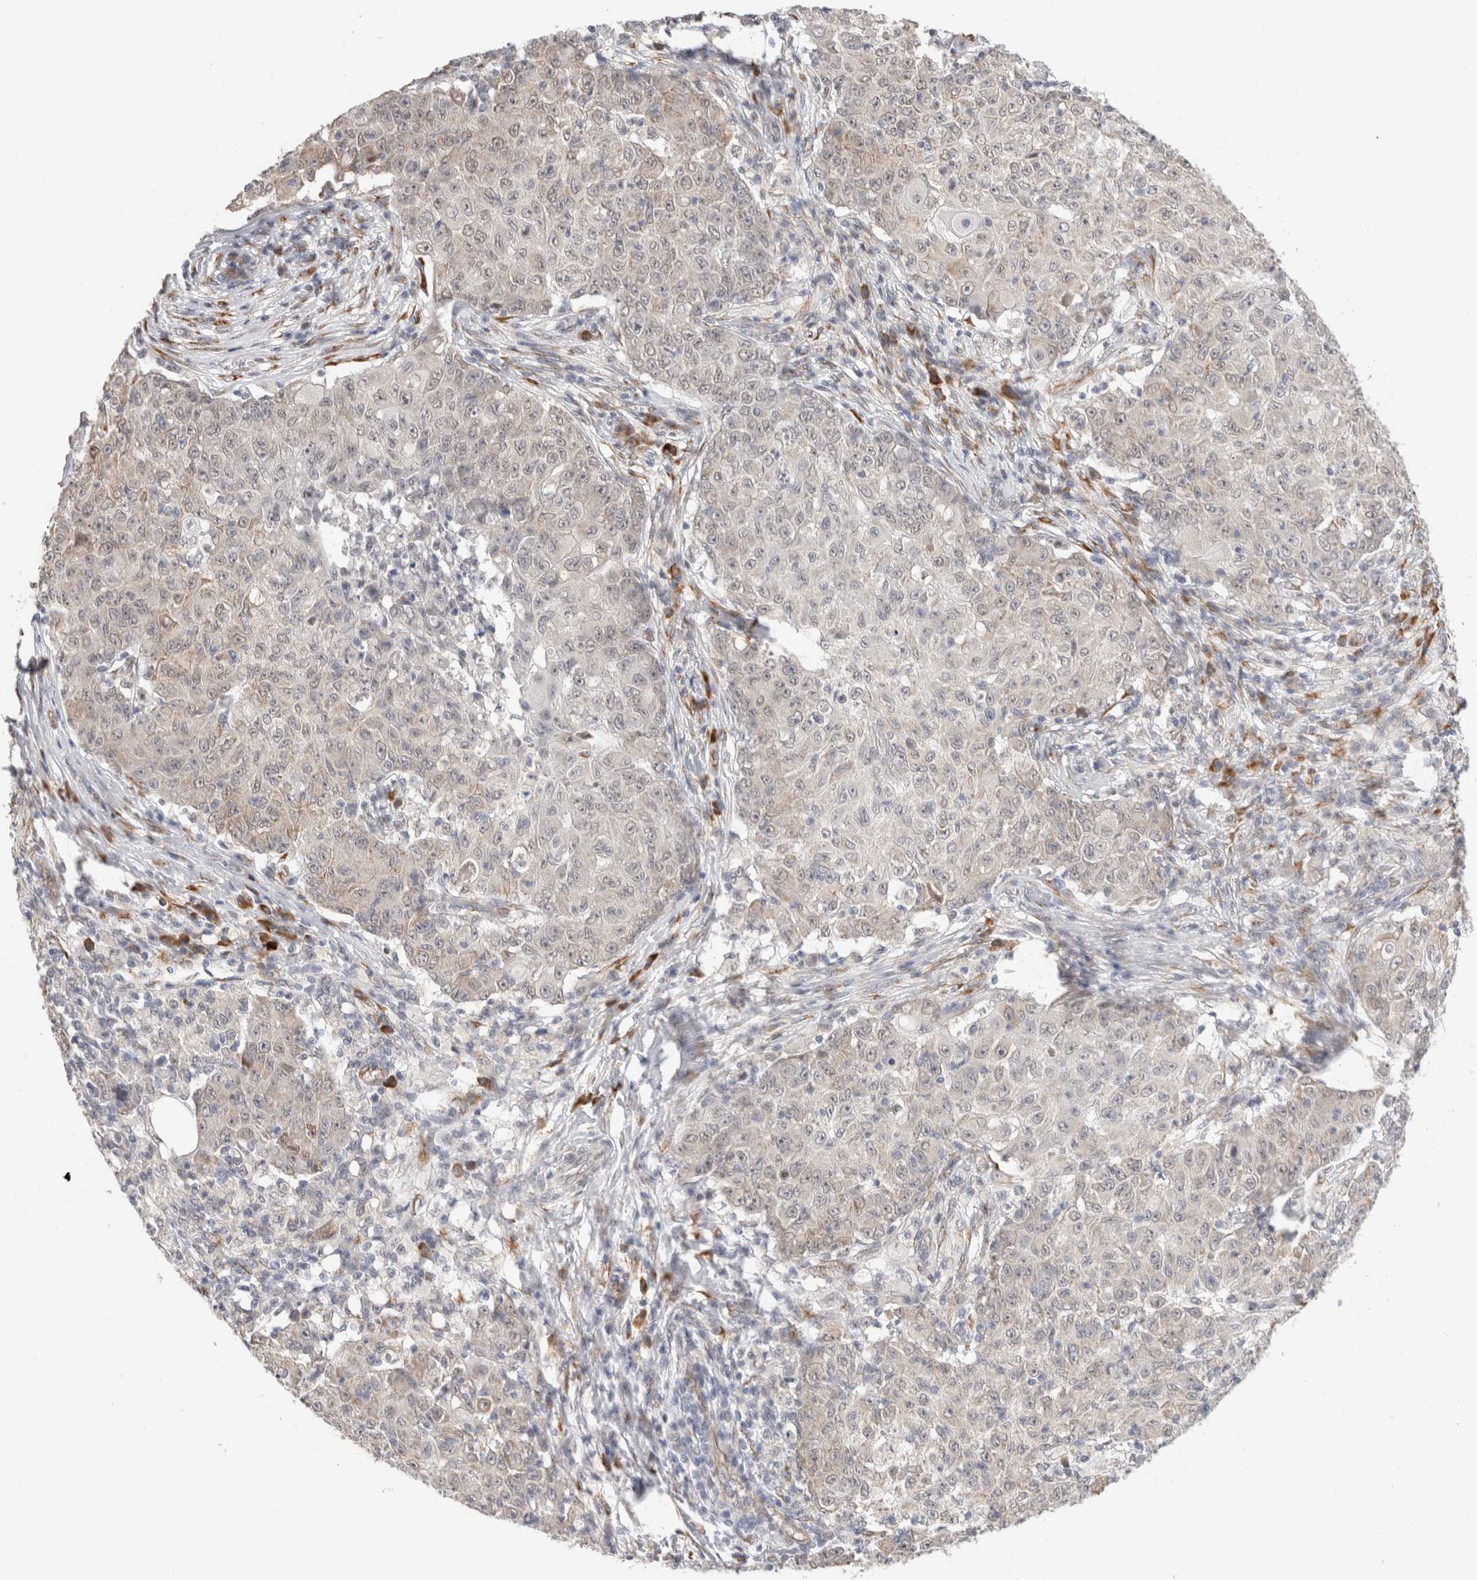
{"staining": {"intensity": "weak", "quantity": "25%-75%", "location": "cytoplasmic/membranous"}, "tissue": "ovarian cancer", "cell_type": "Tumor cells", "image_type": "cancer", "snomed": [{"axis": "morphology", "description": "Carcinoma, endometroid"}, {"axis": "topography", "description": "Ovary"}], "caption": "Immunohistochemistry photomicrograph of neoplastic tissue: human endometroid carcinoma (ovarian) stained using immunohistochemistry (IHC) exhibits low levels of weak protein expression localized specifically in the cytoplasmic/membranous of tumor cells, appearing as a cytoplasmic/membranous brown color.", "gene": "HDLBP", "patient": {"sex": "female", "age": 42}}